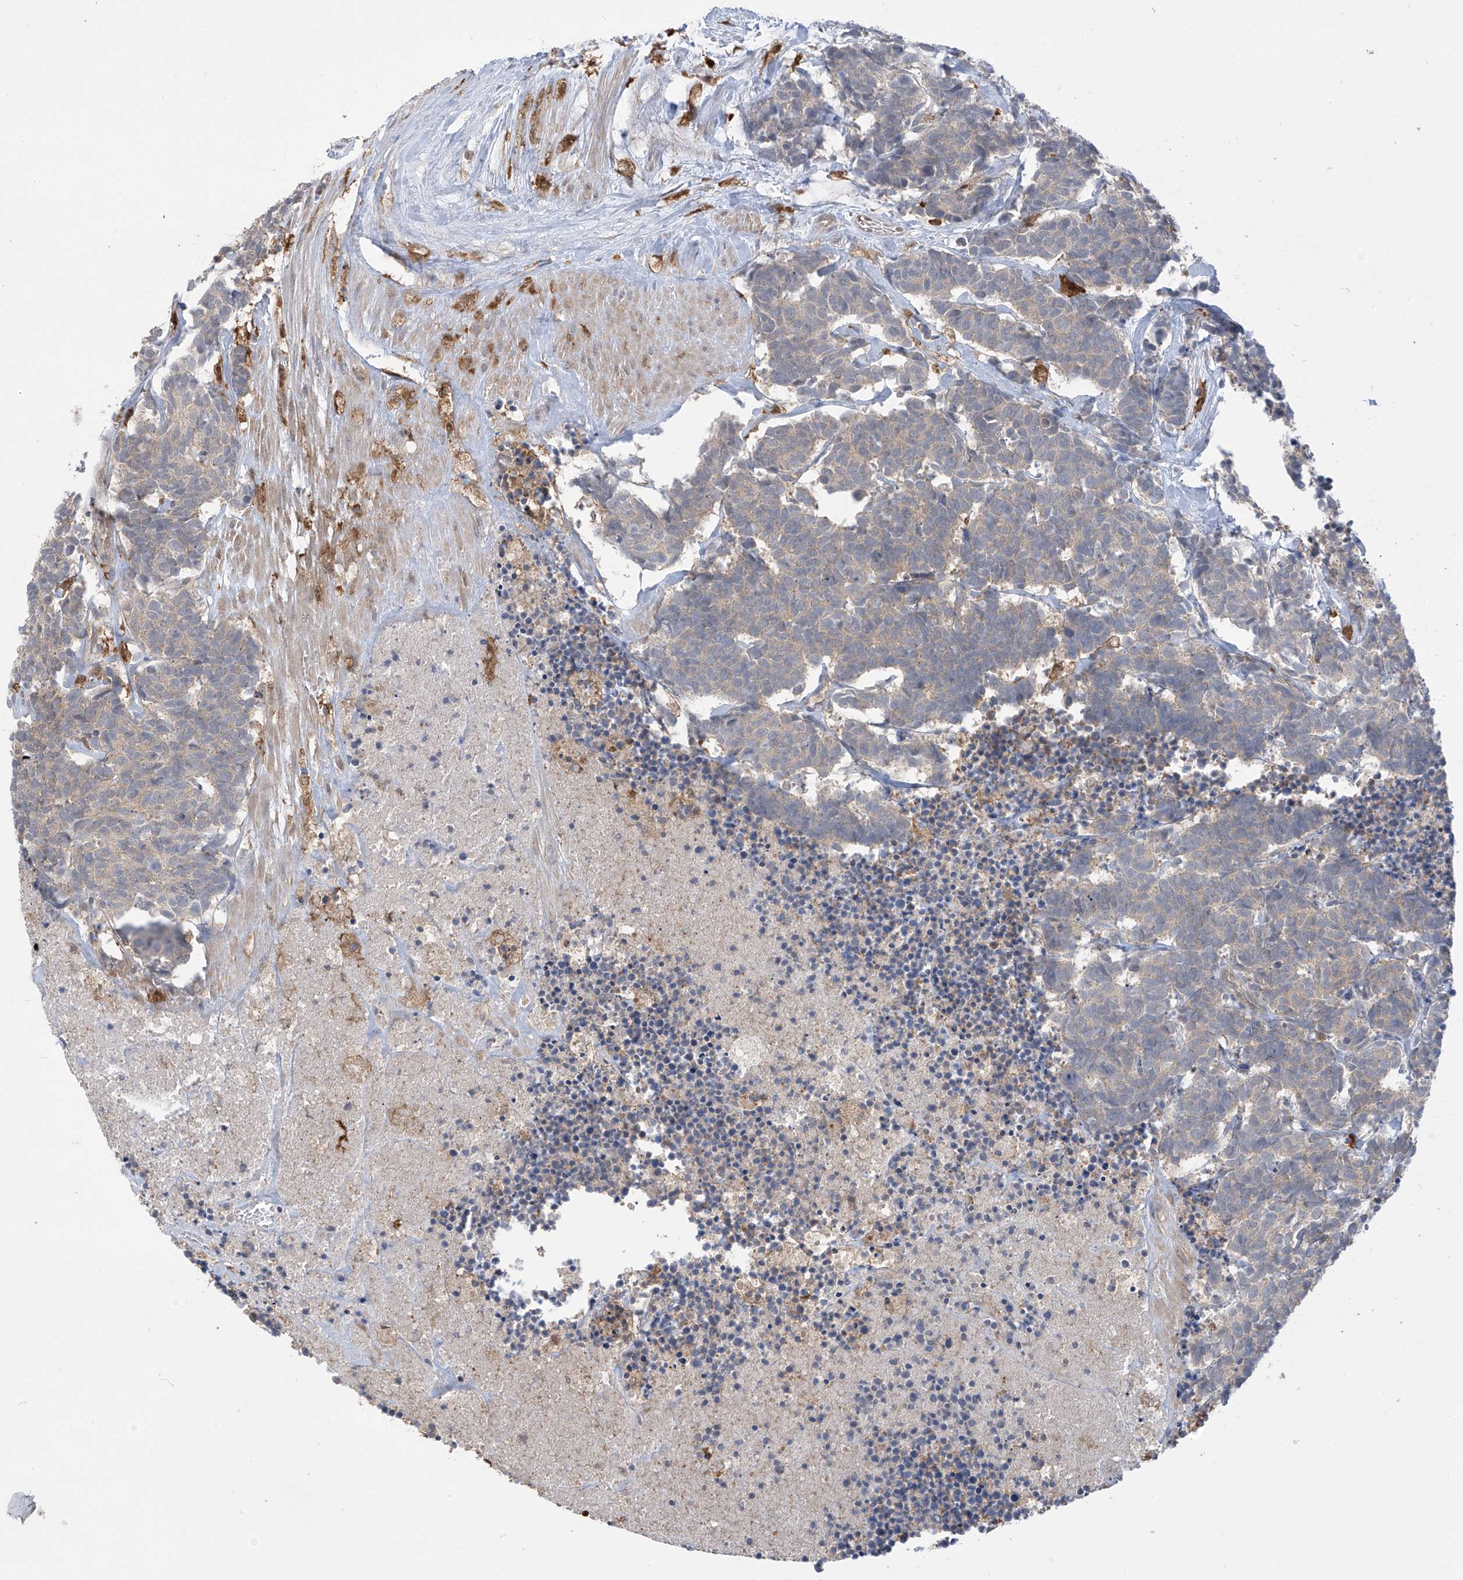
{"staining": {"intensity": "weak", "quantity": "25%-75%", "location": "cytoplasmic/membranous"}, "tissue": "carcinoid", "cell_type": "Tumor cells", "image_type": "cancer", "snomed": [{"axis": "morphology", "description": "Carcinoma, NOS"}, {"axis": "morphology", "description": "Carcinoid, malignant, NOS"}, {"axis": "topography", "description": "Urinary bladder"}], "caption": "Protein staining demonstrates weak cytoplasmic/membranous positivity in approximately 25%-75% of tumor cells in carcinoid.", "gene": "IDH1", "patient": {"sex": "male", "age": 57}}